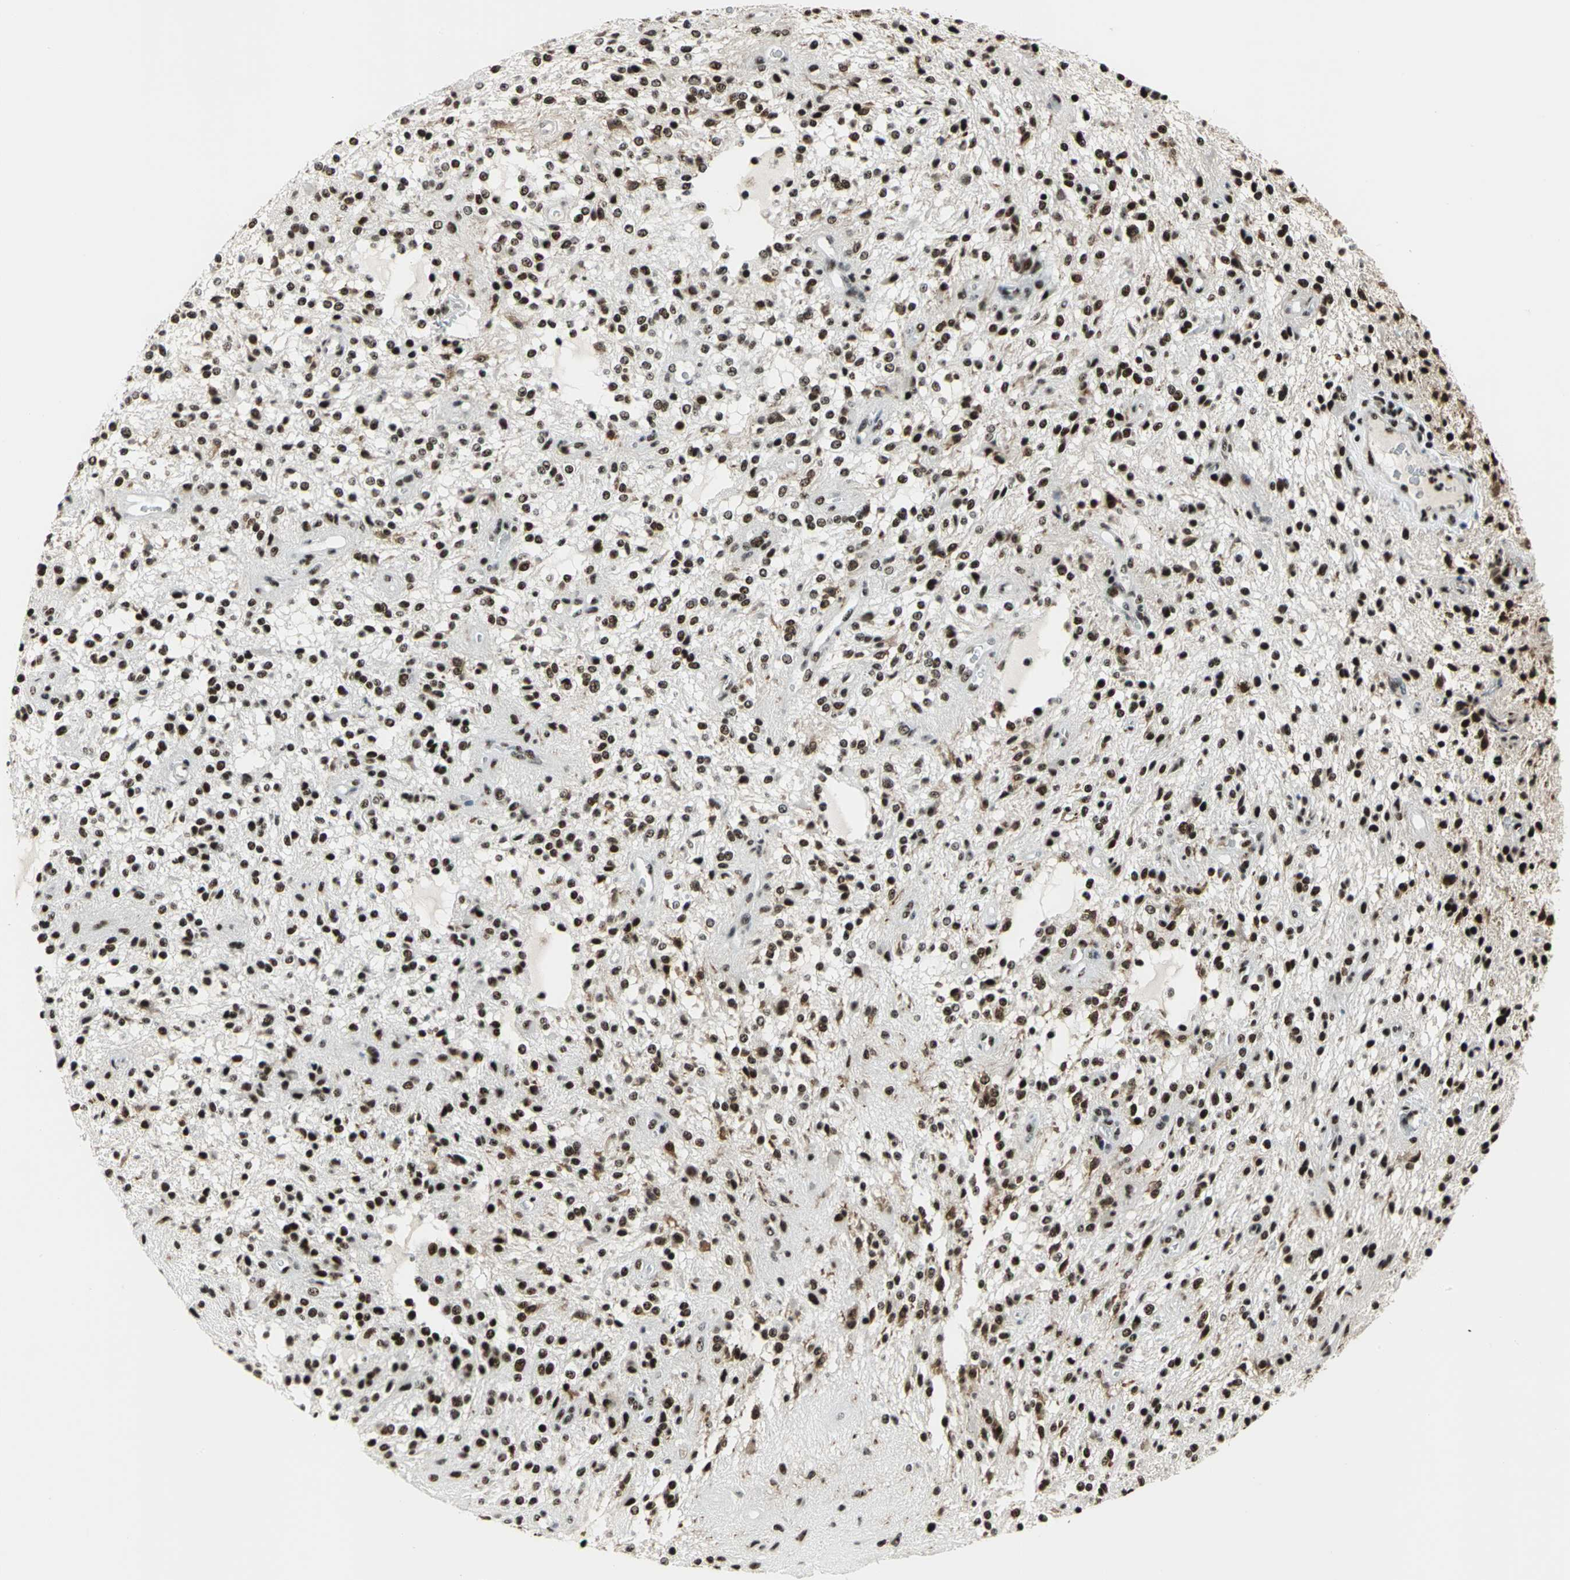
{"staining": {"intensity": "moderate", "quantity": ">75%", "location": "nuclear"}, "tissue": "glioma", "cell_type": "Tumor cells", "image_type": "cancer", "snomed": [{"axis": "morphology", "description": "Glioma, malignant, NOS"}, {"axis": "topography", "description": "Cerebellum"}], "caption": "Tumor cells exhibit medium levels of moderate nuclear expression in about >75% of cells in malignant glioma.", "gene": "UBTF", "patient": {"sex": "female", "age": 10}}